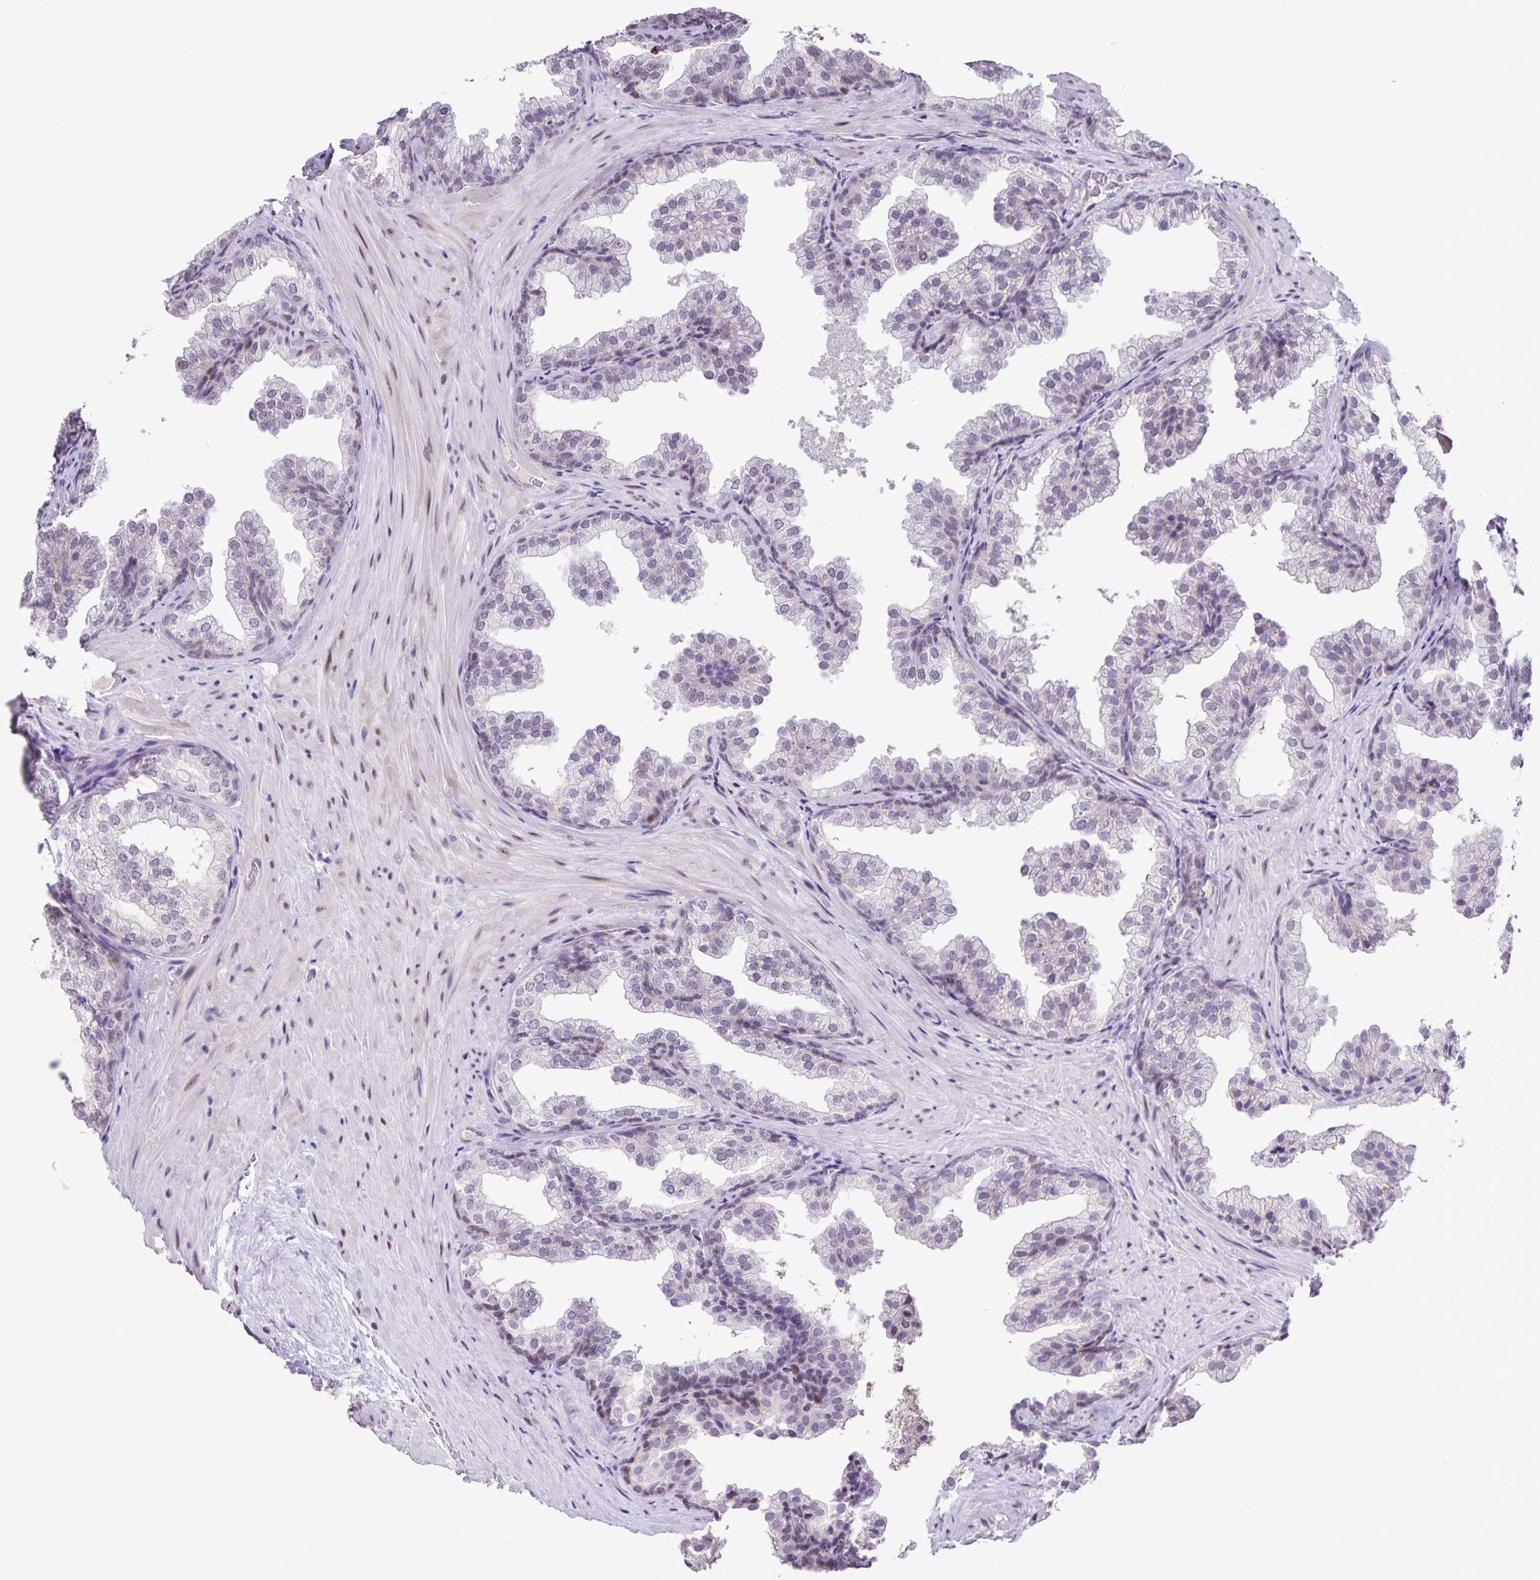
{"staining": {"intensity": "negative", "quantity": "none", "location": "none"}, "tissue": "prostate", "cell_type": "Glandular cells", "image_type": "normal", "snomed": [{"axis": "morphology", "description": "Normal tissue, NOS"}, {"axis": "topography", "description": "Prostate"}], "caption": "This is an IHC image of unremarkable prostate. There is no positivity in glandular cells.", "gene": "ONECUT2", "patient": {"sex": "male", "age": 37}}